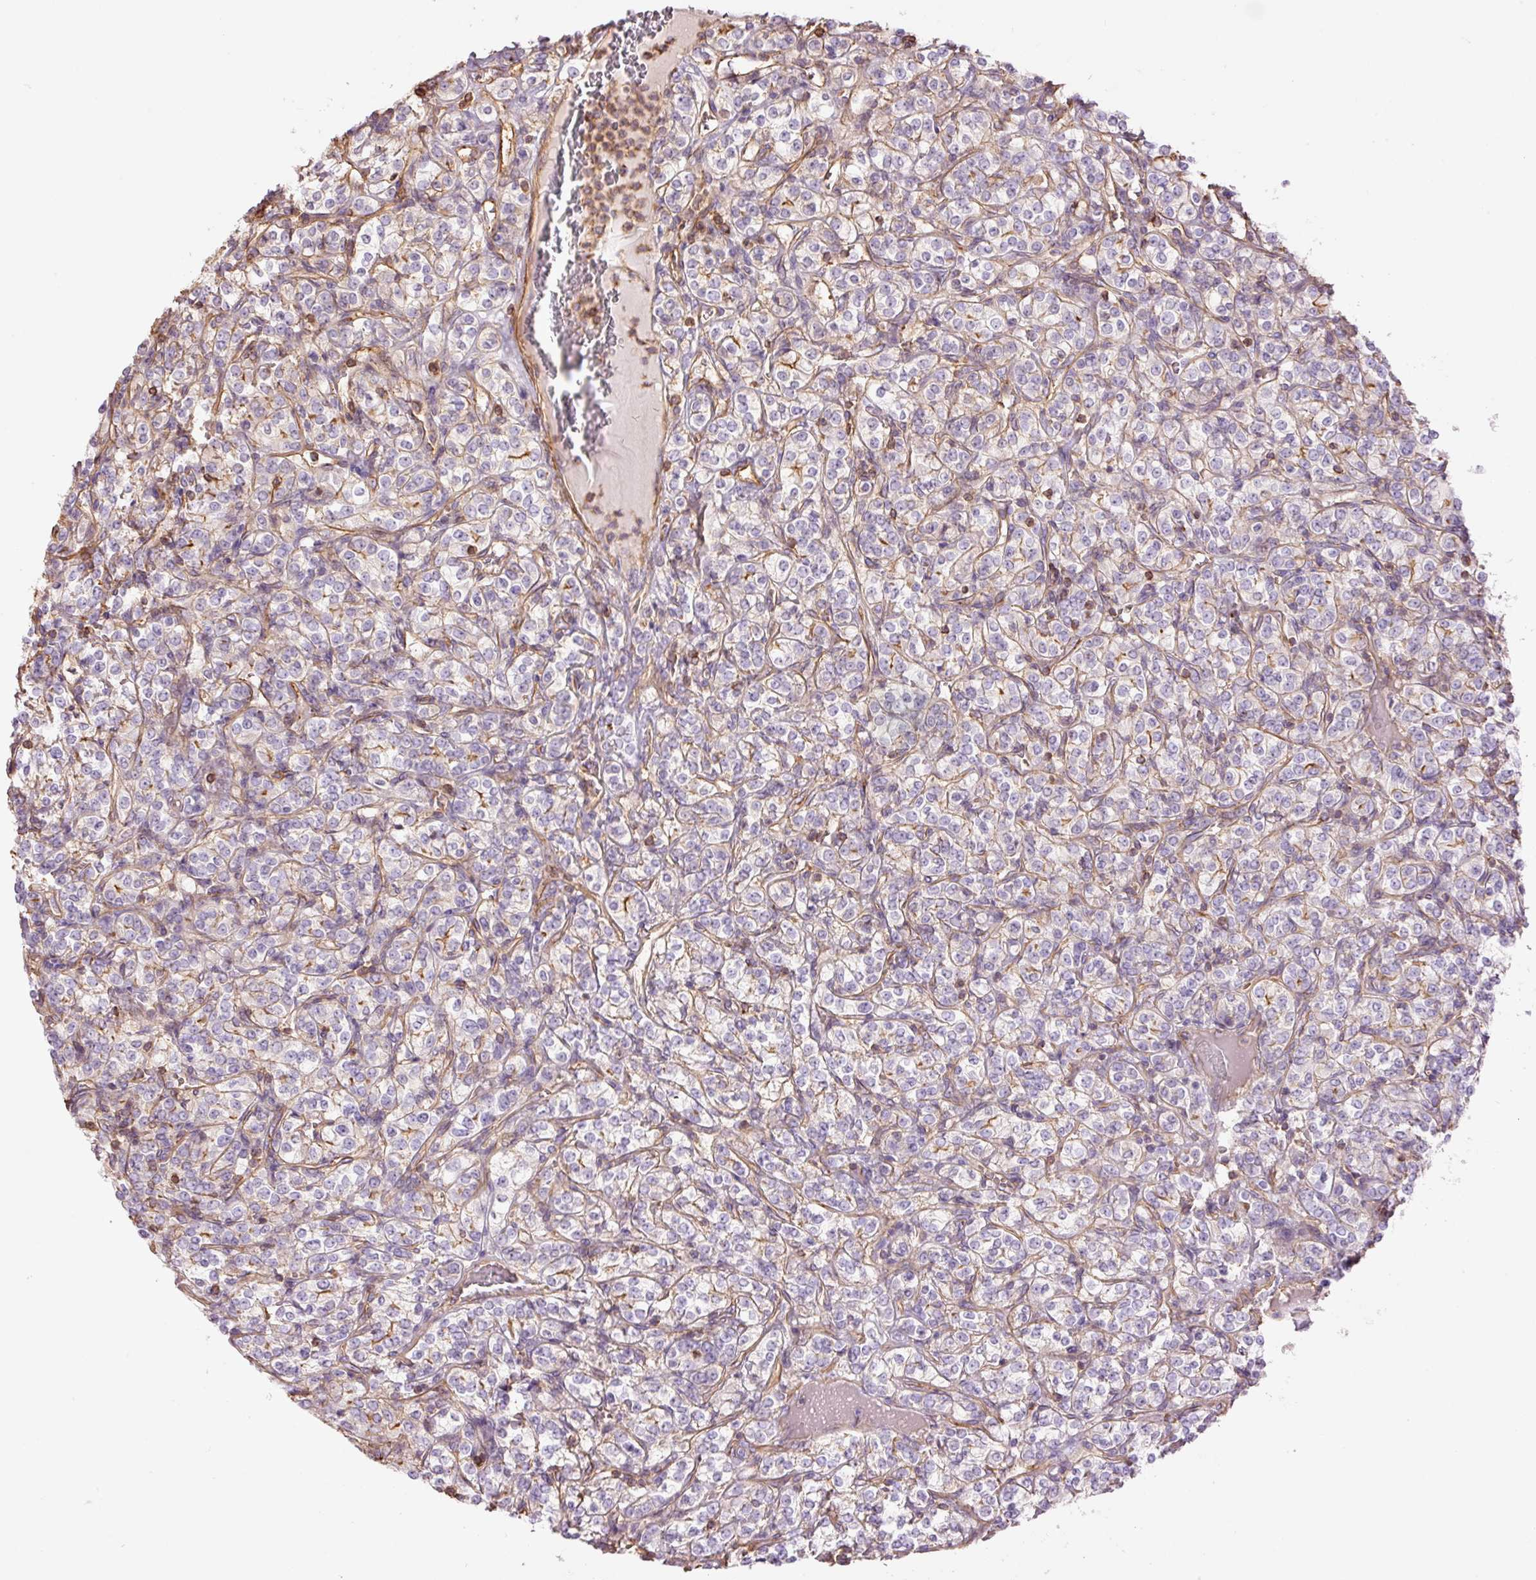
{"staining": {"intensity": "negative", "quantity": "none", "location": "none"}, "tissue": "renal cancer", "cell_type": "Tumor cells", "image_type": "cancer", "snomed": [{"axis": "morphology", "description": "Adenocarcinoma, NOS"}, {"axis": "topography", "description": "Kidney"}], "caption": "Tumor cells are negative for protein expression in human renal cancer.", "gene": "PPP1R1B", "patient": {"sex": "male", "age": 77}}